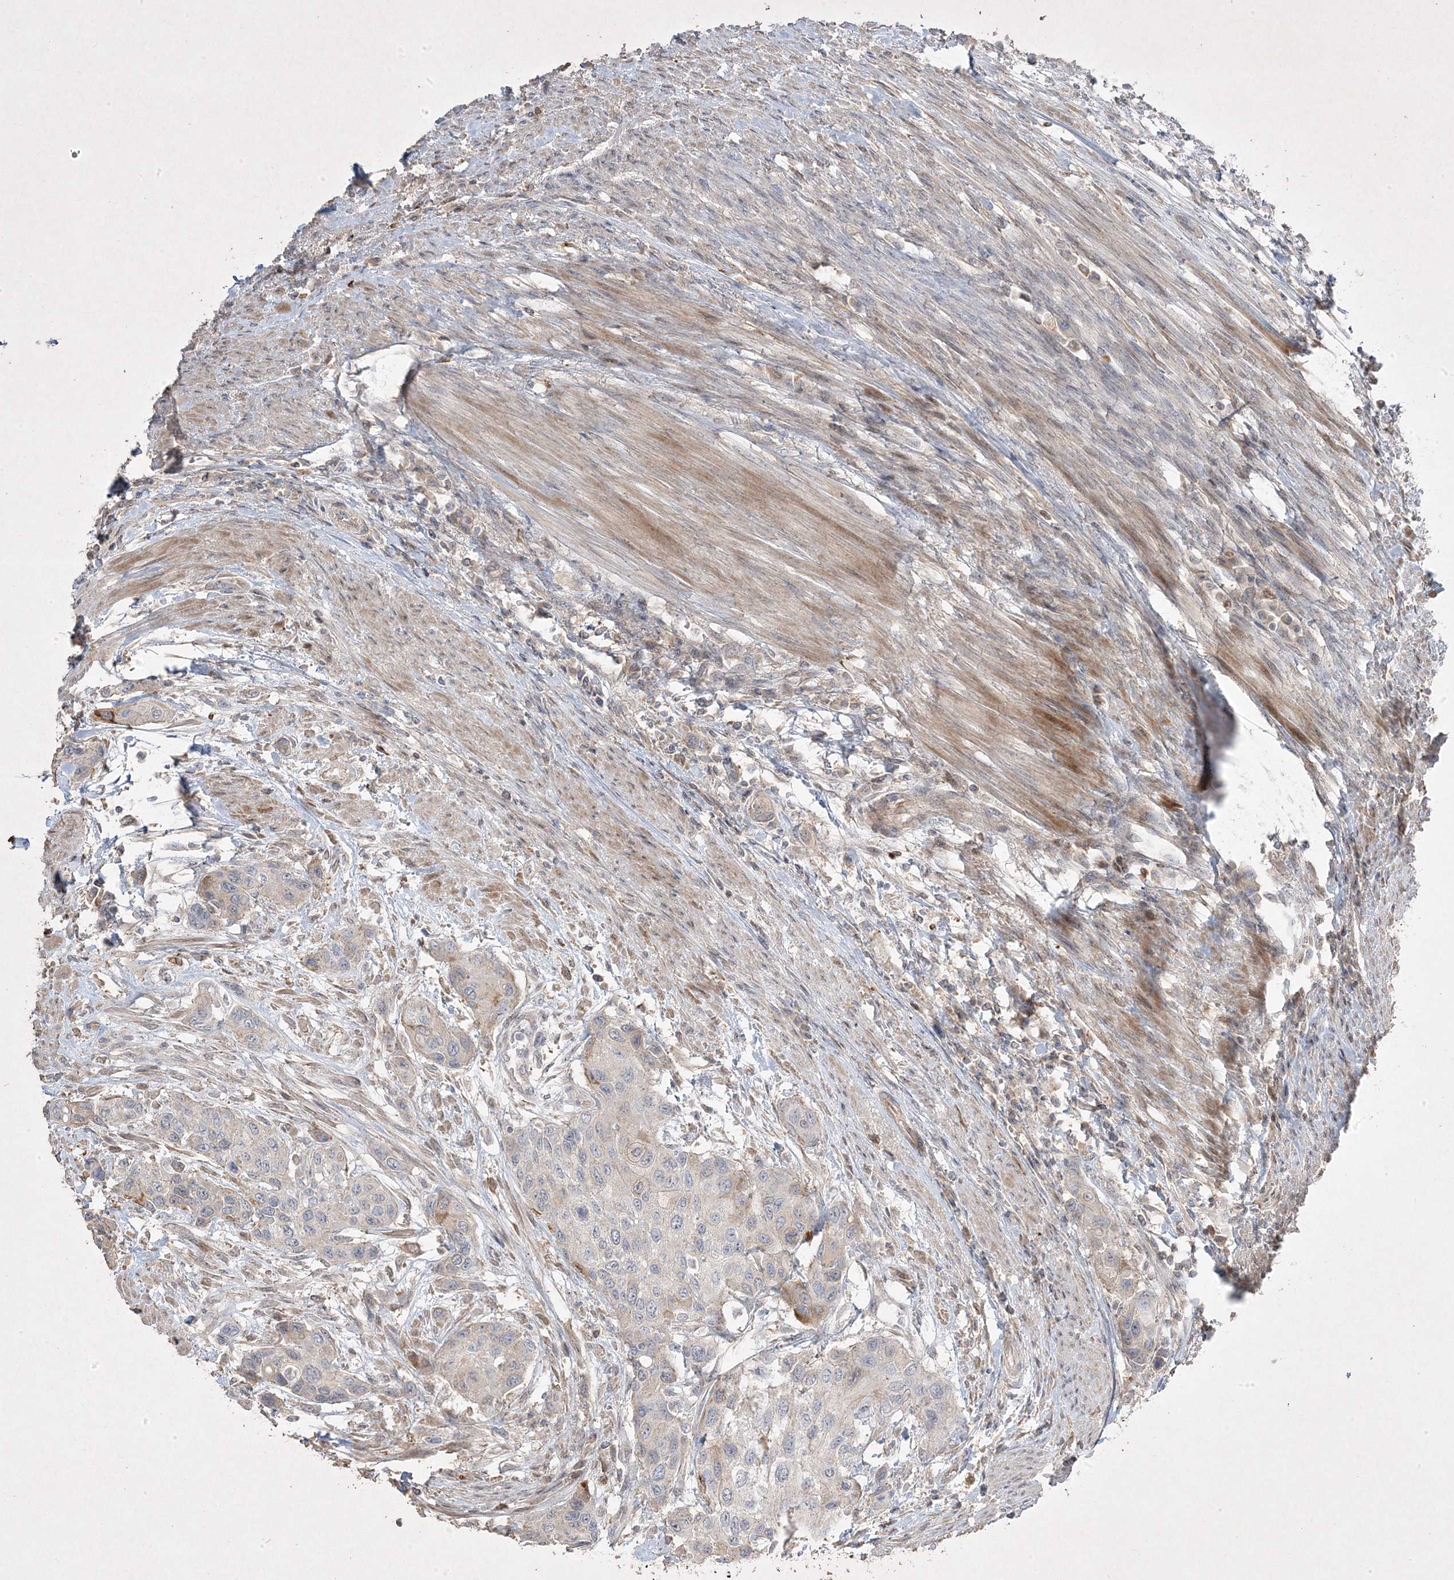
{"staining": {"intensity": "negative", "quantity": "none", "location": "none"}, "tissue": "urothelial cancer", "cell_type": "Tumor cells", "image_type": "cancer", "snomed": [{"axis": "morphology", "description": "Normal tissue, NOS"}, {"axis": "morphology", "description": "Urothelial carcinoma, High grade"}, {"axis": "topography", "description": "Vascular tissue"}, {"axis": "topography", "description": "Urinary bladder"}], "caption": "An IHC histopathology image of urothelial cancer is shown. There is no staining in tumor cells of urothelial cancer.", "gene": "RGL4", "patient": {"sex": "female", "age": 56}}